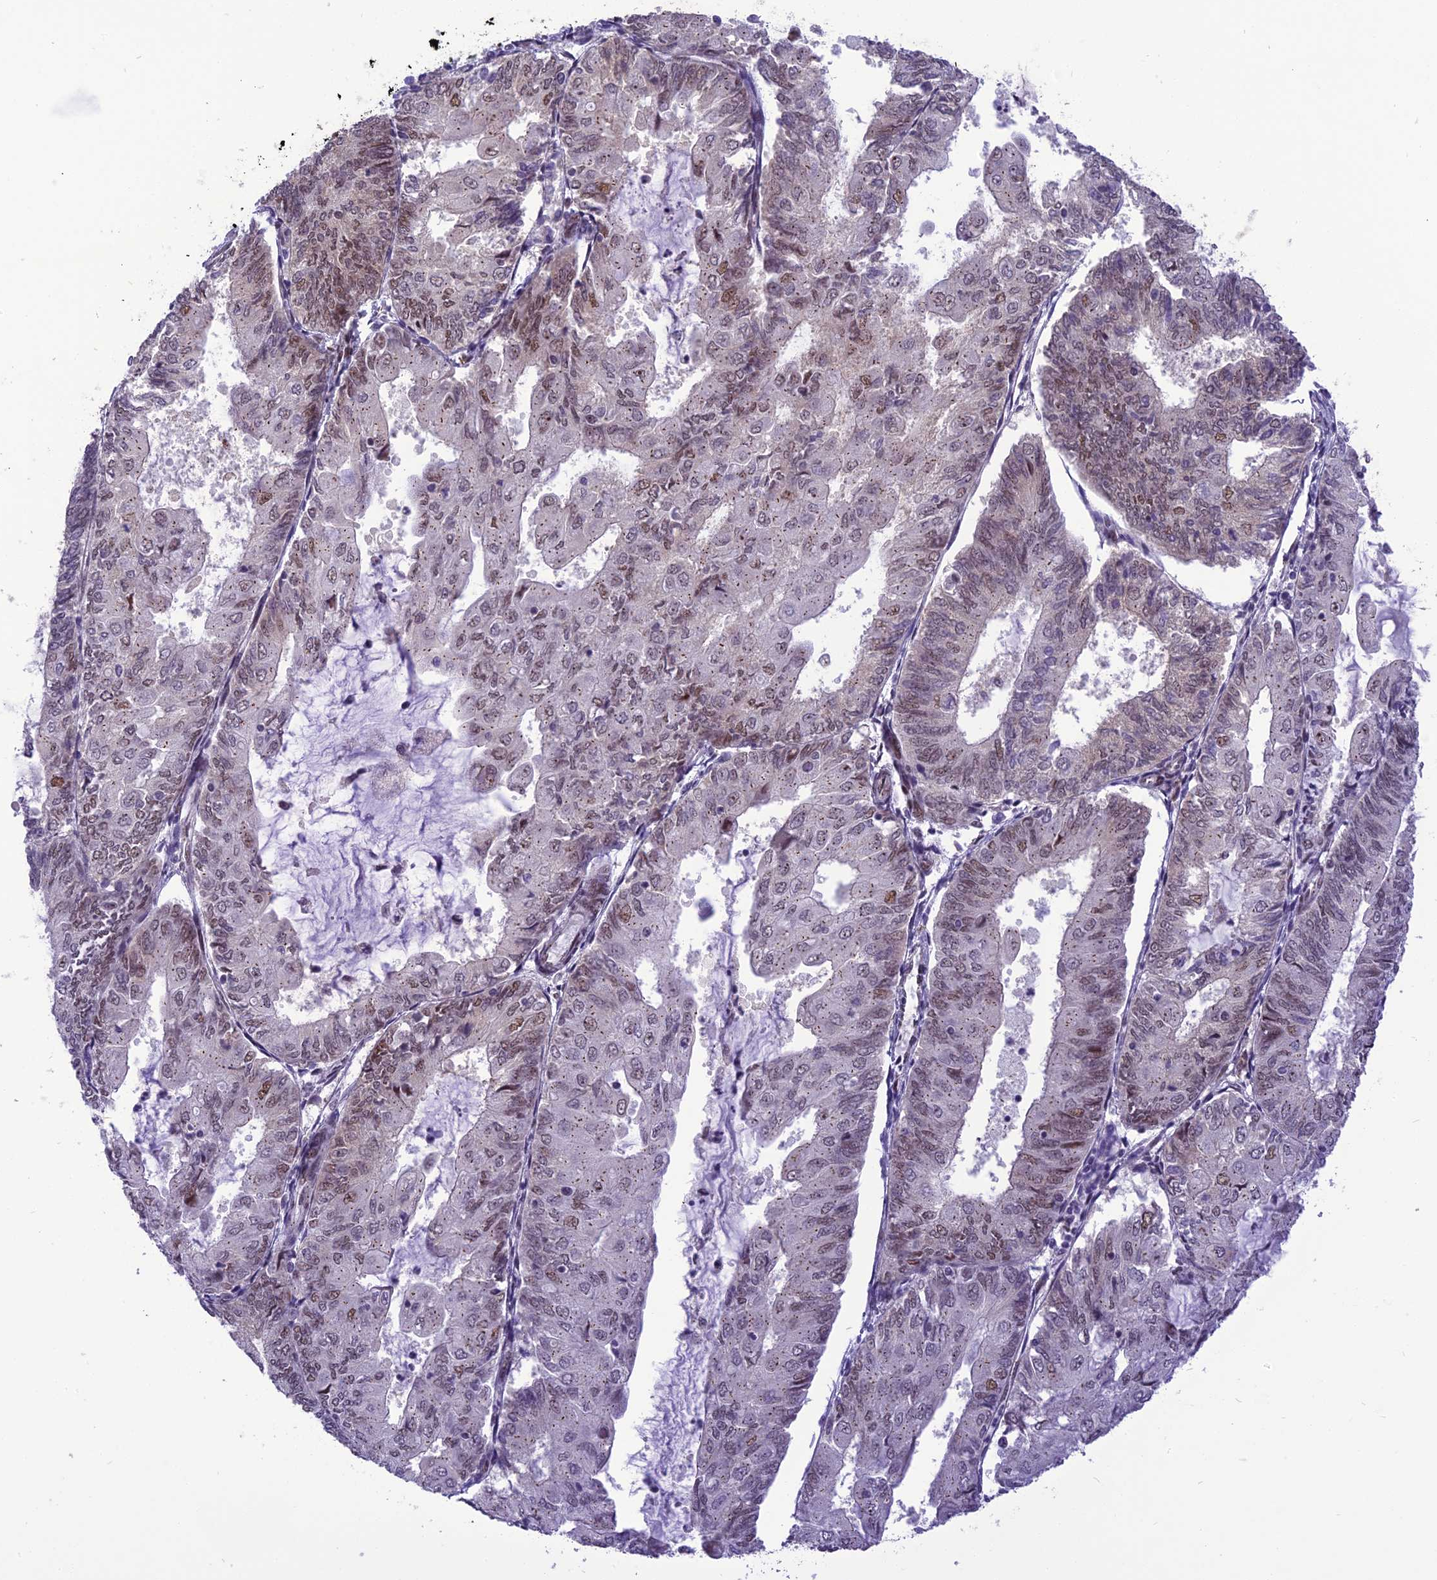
{"staining": {"intensity": "weak", "quantity": "25%-75%", "location": "nuclear"}, "tissue": "endometrial cancer", "cell_type": "Tumor cells", "image_type": "cancer", "snomed": [{"axis": "morphology", "description": "Adenocarcinoma, NOS"}, {"axis": "topography", "description": "Endometrium"}], "caption": "Adenocarcinoma (endometrial) stained for a protein (brown) demonstrates weak nuclear positive expression in approximately 25%-75% of tumor cells.", "gene": "IRF2BP1", "patient": {"sex": "female", "age": 81}}